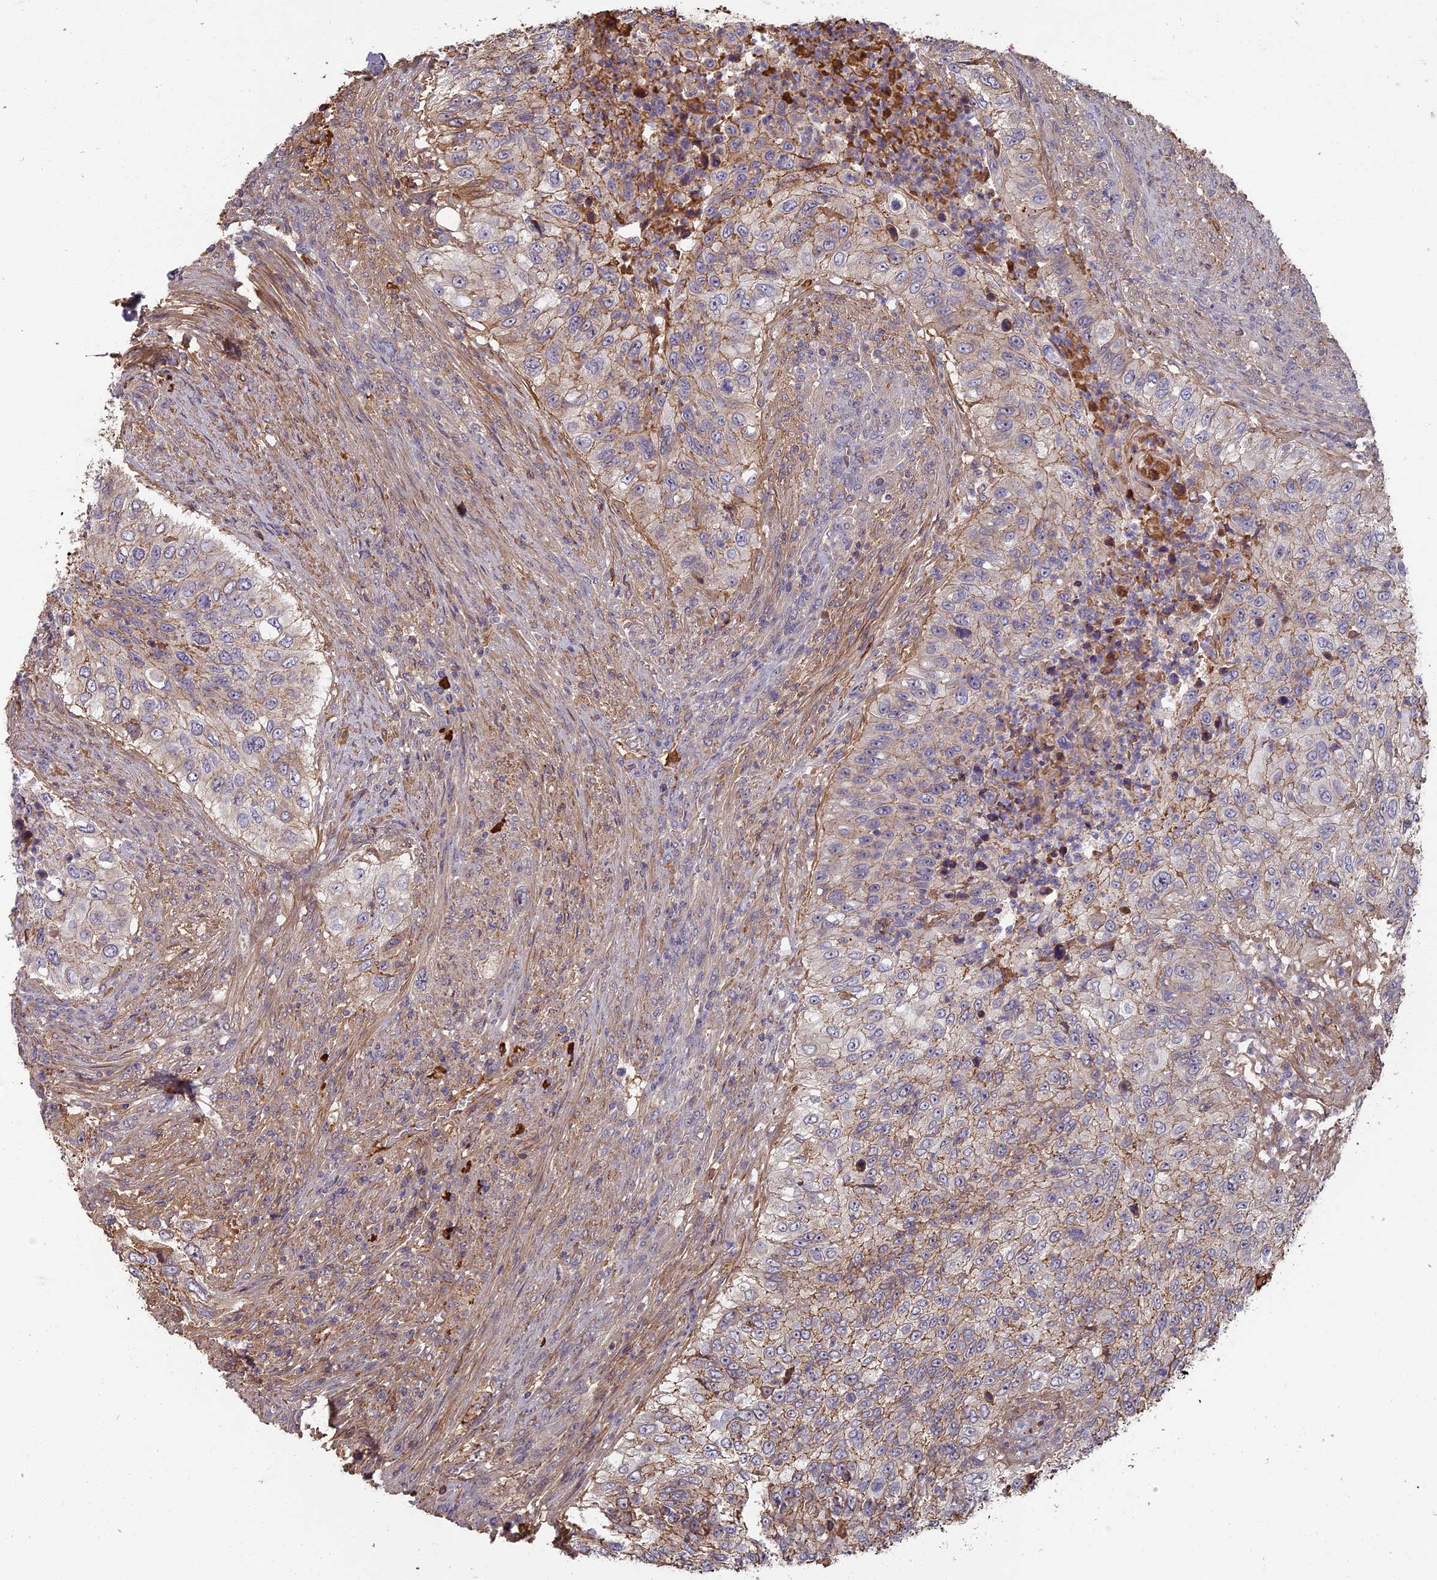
{"staining": {"intensity": "moderate", "quantity": "<25%", "location": "cytoplasmic/membranous"}, "tissue": "urothelial cancer", "cell_type": "Tumor cells", "image_type": "cancer", "snomed": [{"axis": "morphology", "description": "Urothelial carcinoma, High grade"}, {"axis": "topography", "description": "Urinary bladder"}], "caption": "Urothelial cancer tissue shows moderate cytoplasmic/membranous positivity in about <25% of tumor cells, visualized by immunohistochemistry.", "gene": "ERMAP", "patient": {"sex": "female", "age": 60}}